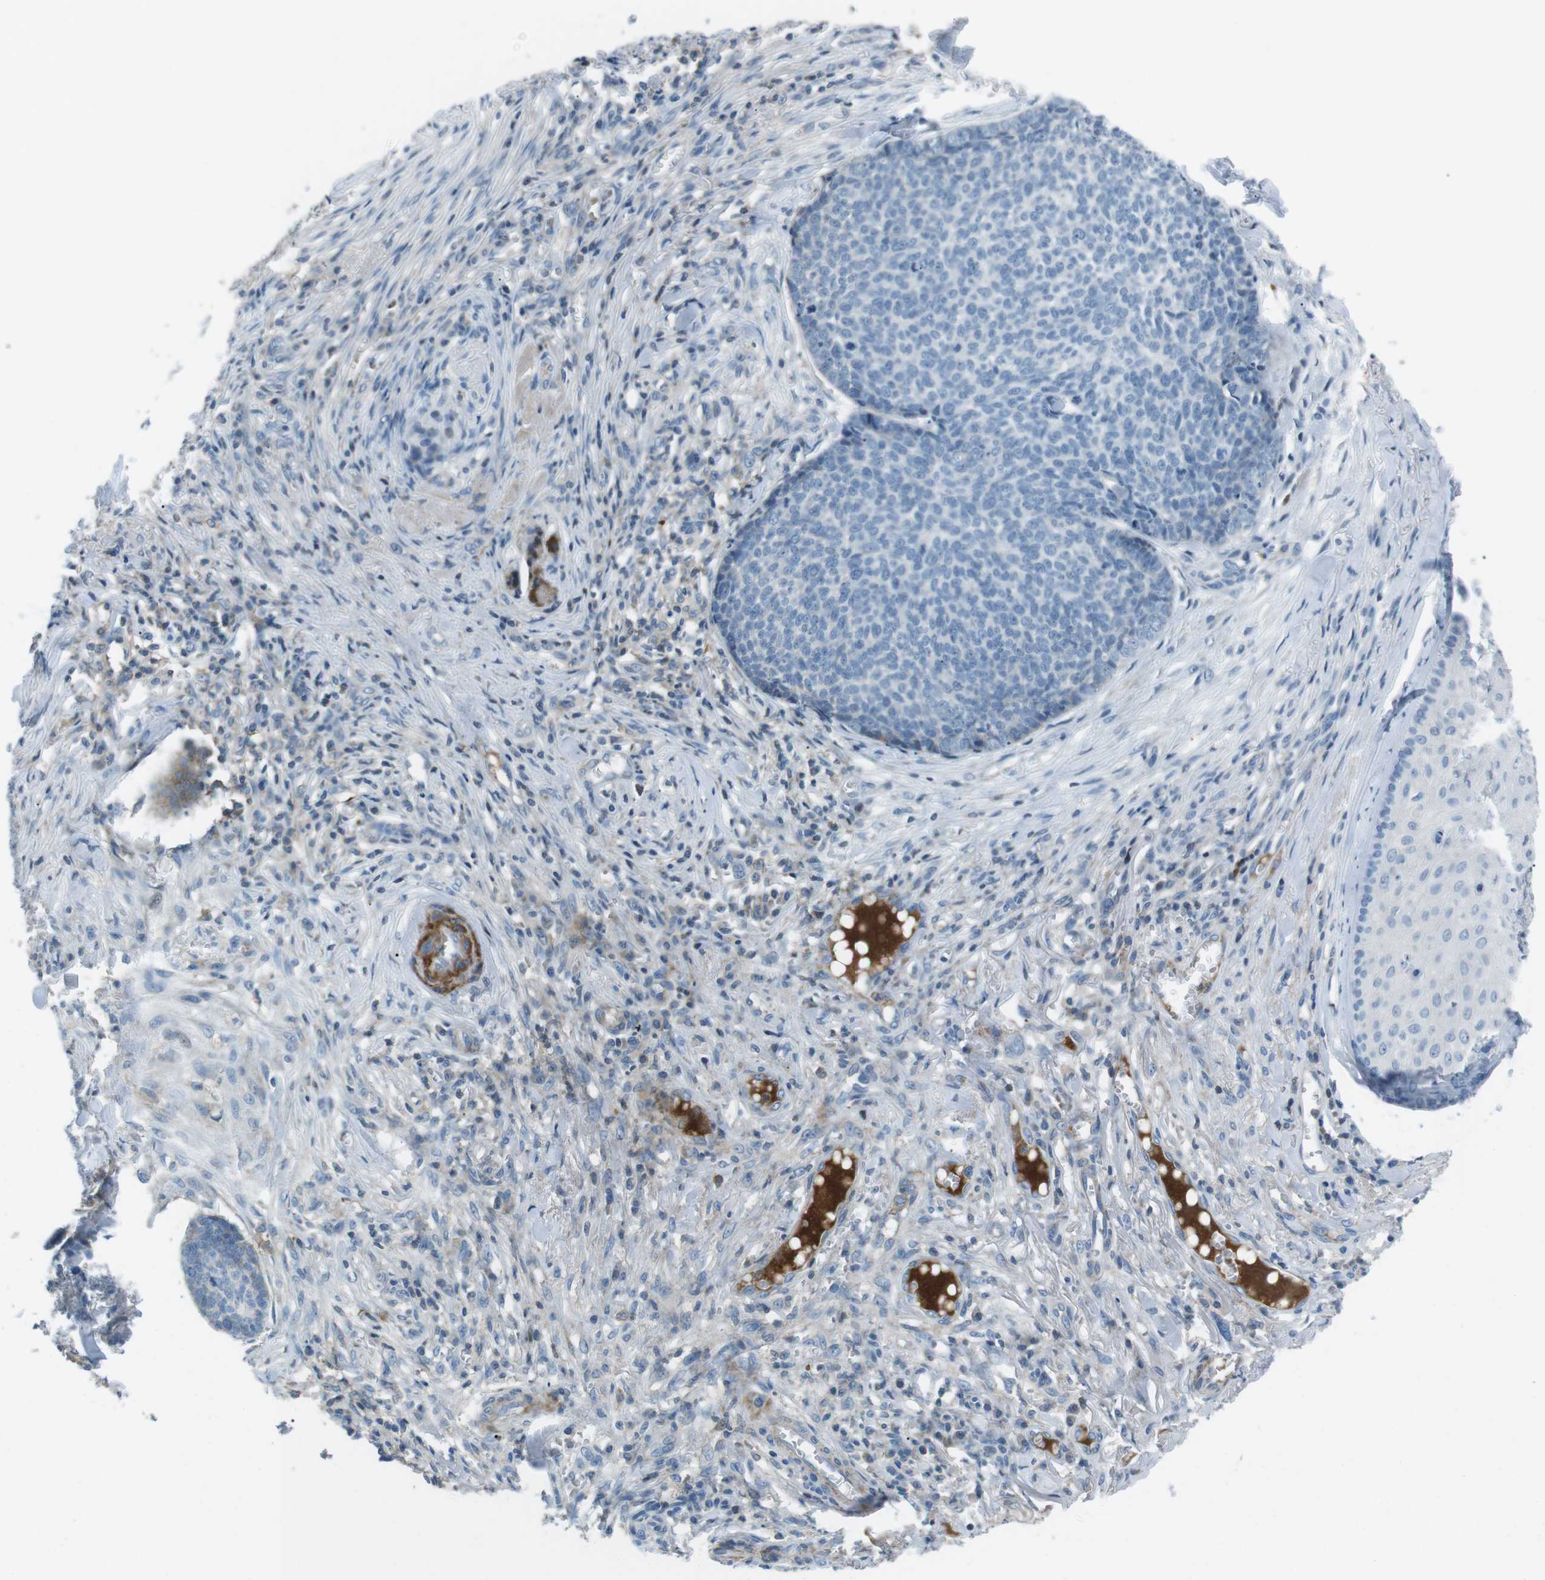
{"staining": {"intensity": "negative", "quantity": "none", "location": "none"}, "tissue": "skin cancer", "cell_type": "Tumor cells", "image_type": "cancer", "snomed": [{"axis": "morphology", "description": "Basal cell carcinoma"}, {"axis": "topography", "description": "Skin"}], "caption": "Micrograph shows no significant protein positivity in tumor cells of skin basal cell carcinoma.", "gene": "ARVCF", "patient": {"sex": "male", "age": 84}}